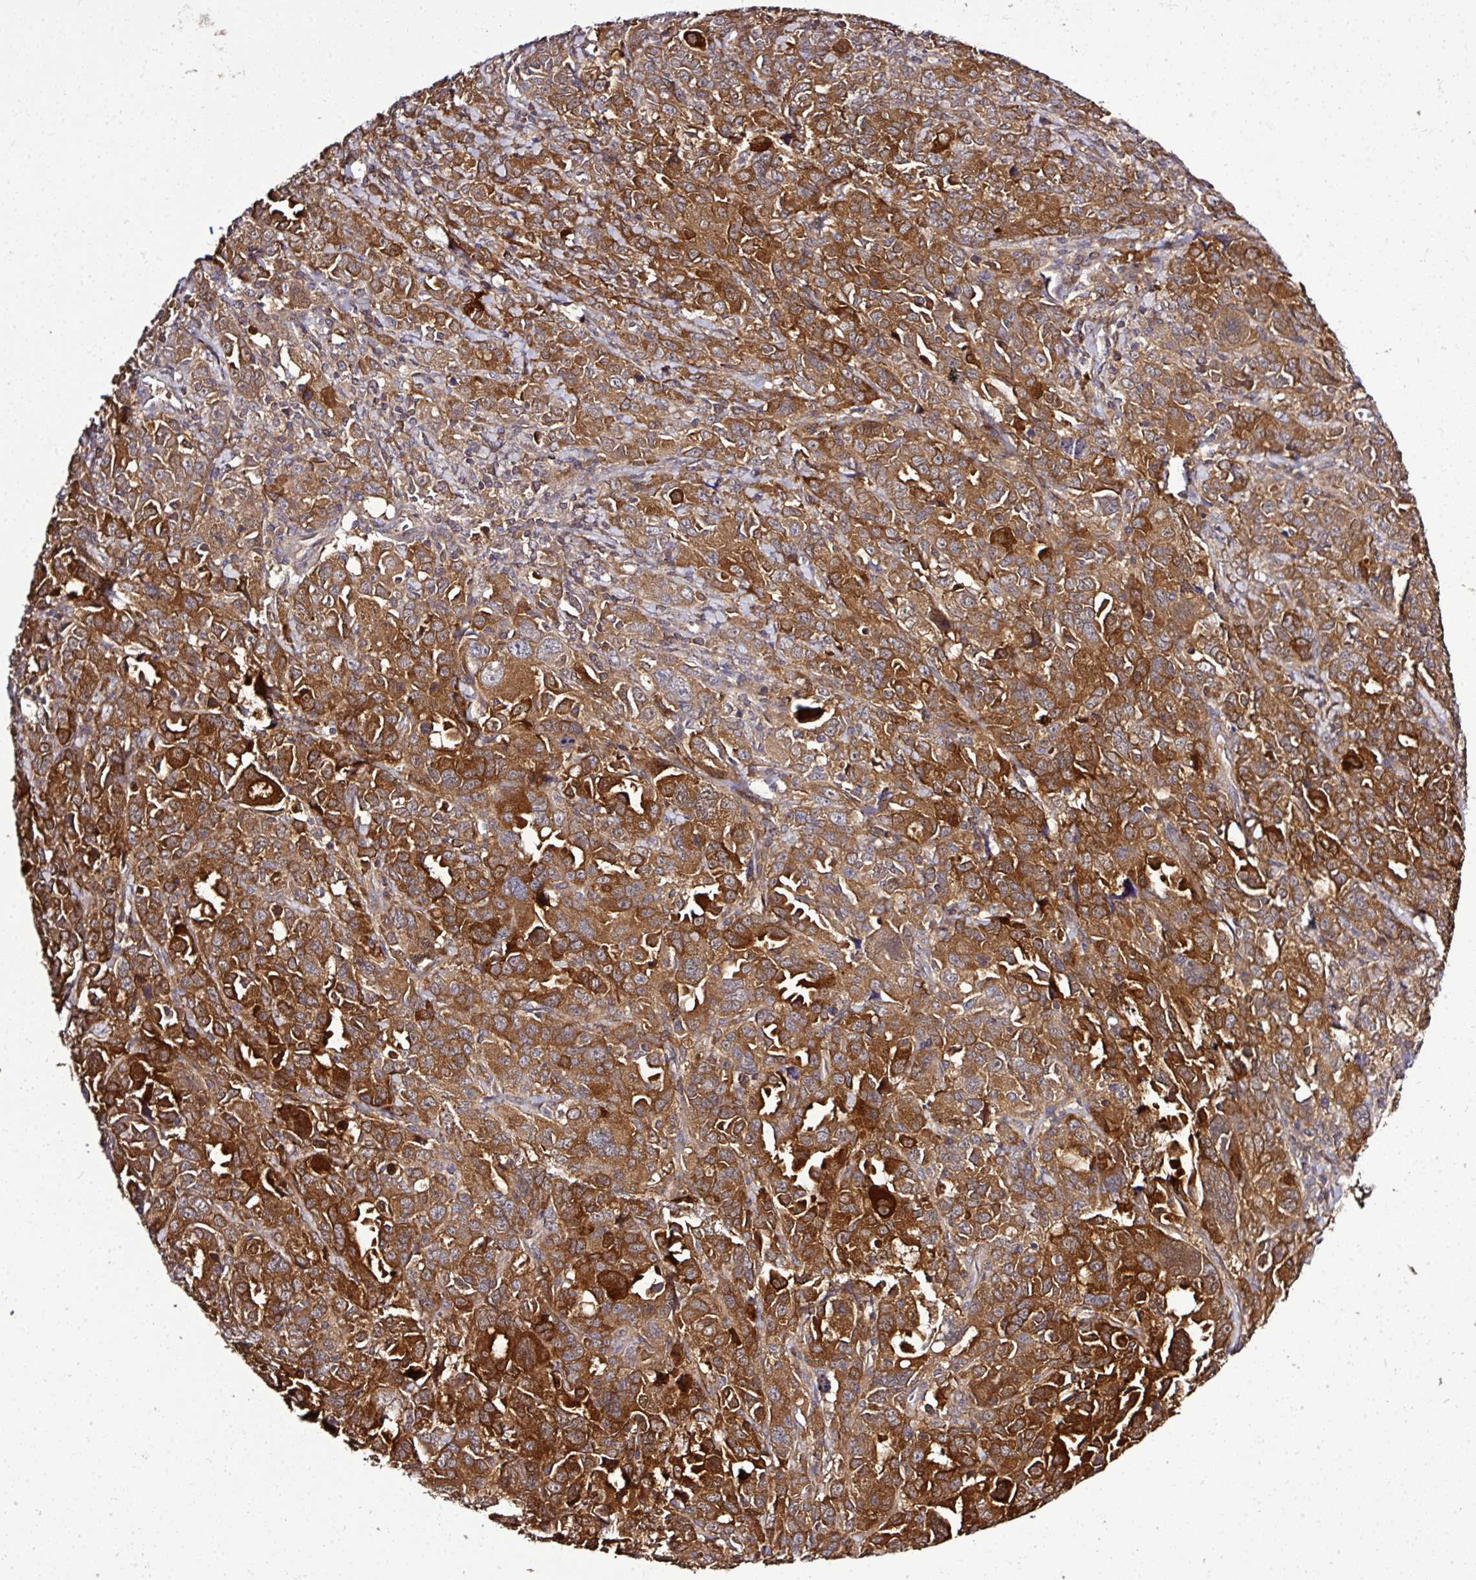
{"staining": {"intensity": "moderate", "quantity": ">75%", "location": "cytoplasmic/membranous"}, "tissue": "ovarian cancer", "cell_type": "Tumor cells", "image_type": "cancer", "snomed": [{"axis": "morphology", "description": "Adenocarcinoma, NOS"}, {"axis": "morphology", "description": "Carcinoma, endometroid"}, {"axis": "topography", "description": "Ovary"}], "caption": "Ovarian cancer (adenocarcinoma) stained for a protein (brown) shows moderate cytoplasmic/membranous positive positivity in about >75% of tumor cells.", "gene": "TMEM107", "patient": {"sex": "female", "age": 72}}